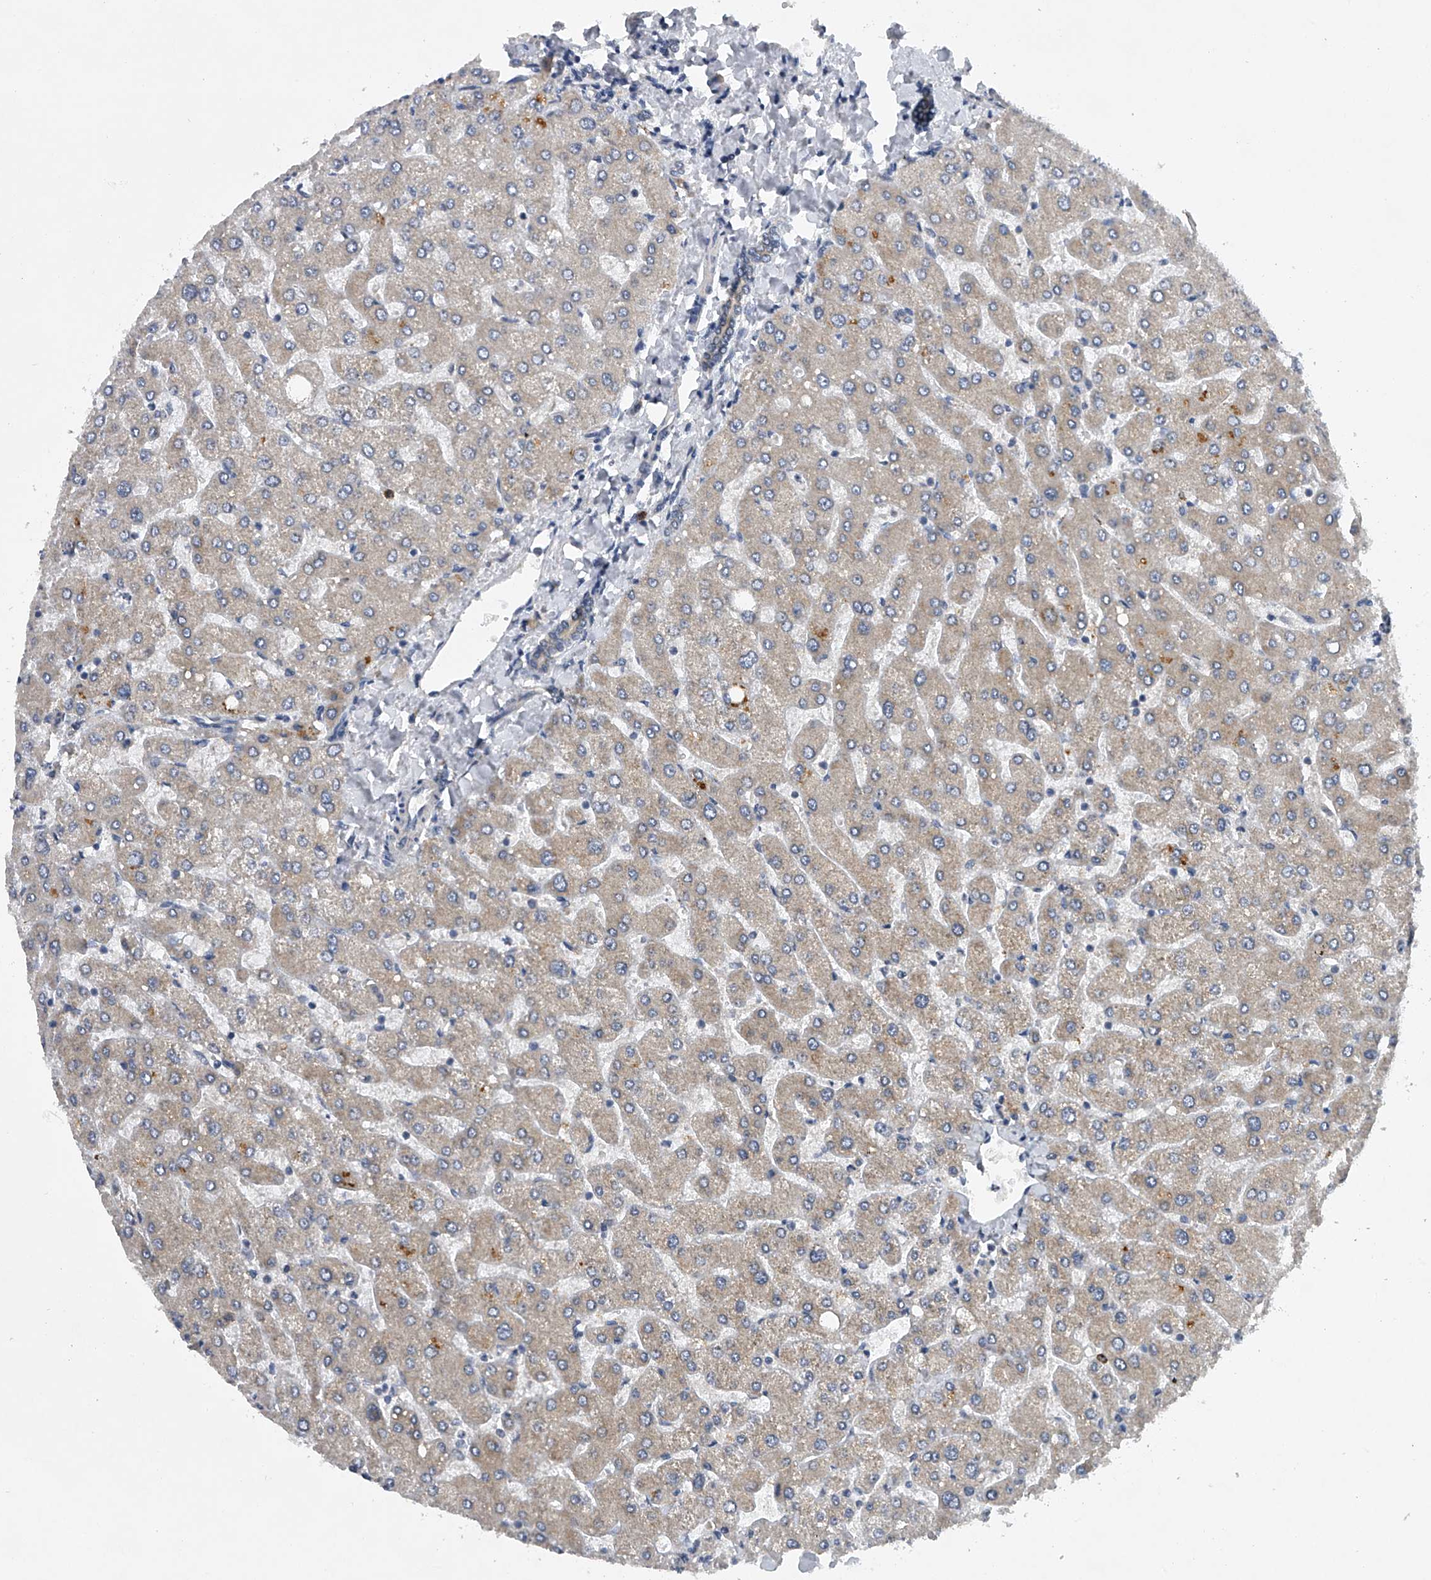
{"staining": {"intensity": "weak", "quantity": "25%-75%", "location": "cytoplasmic/membranous"}, "tissue": "liver", "cell_type": "Cholangiocytes", "image_type": "normal", "snomed": [{"axis": "morphology", "description": "Normal tissue, NOS"}, {"axis": "topography", "description": "Liver"}], "caption": "The micrograph demonstrates a brown stain indicating the presence of a protein in the cytoplasmic/membranous of cholangiocytes in liver. The staining was performed using DAB, with brown indicating positive protein expression. Nuclei are stained blue with hematoxylin.", "gene": "RNF5", "patient": {"sex": "male", "age": 55}}